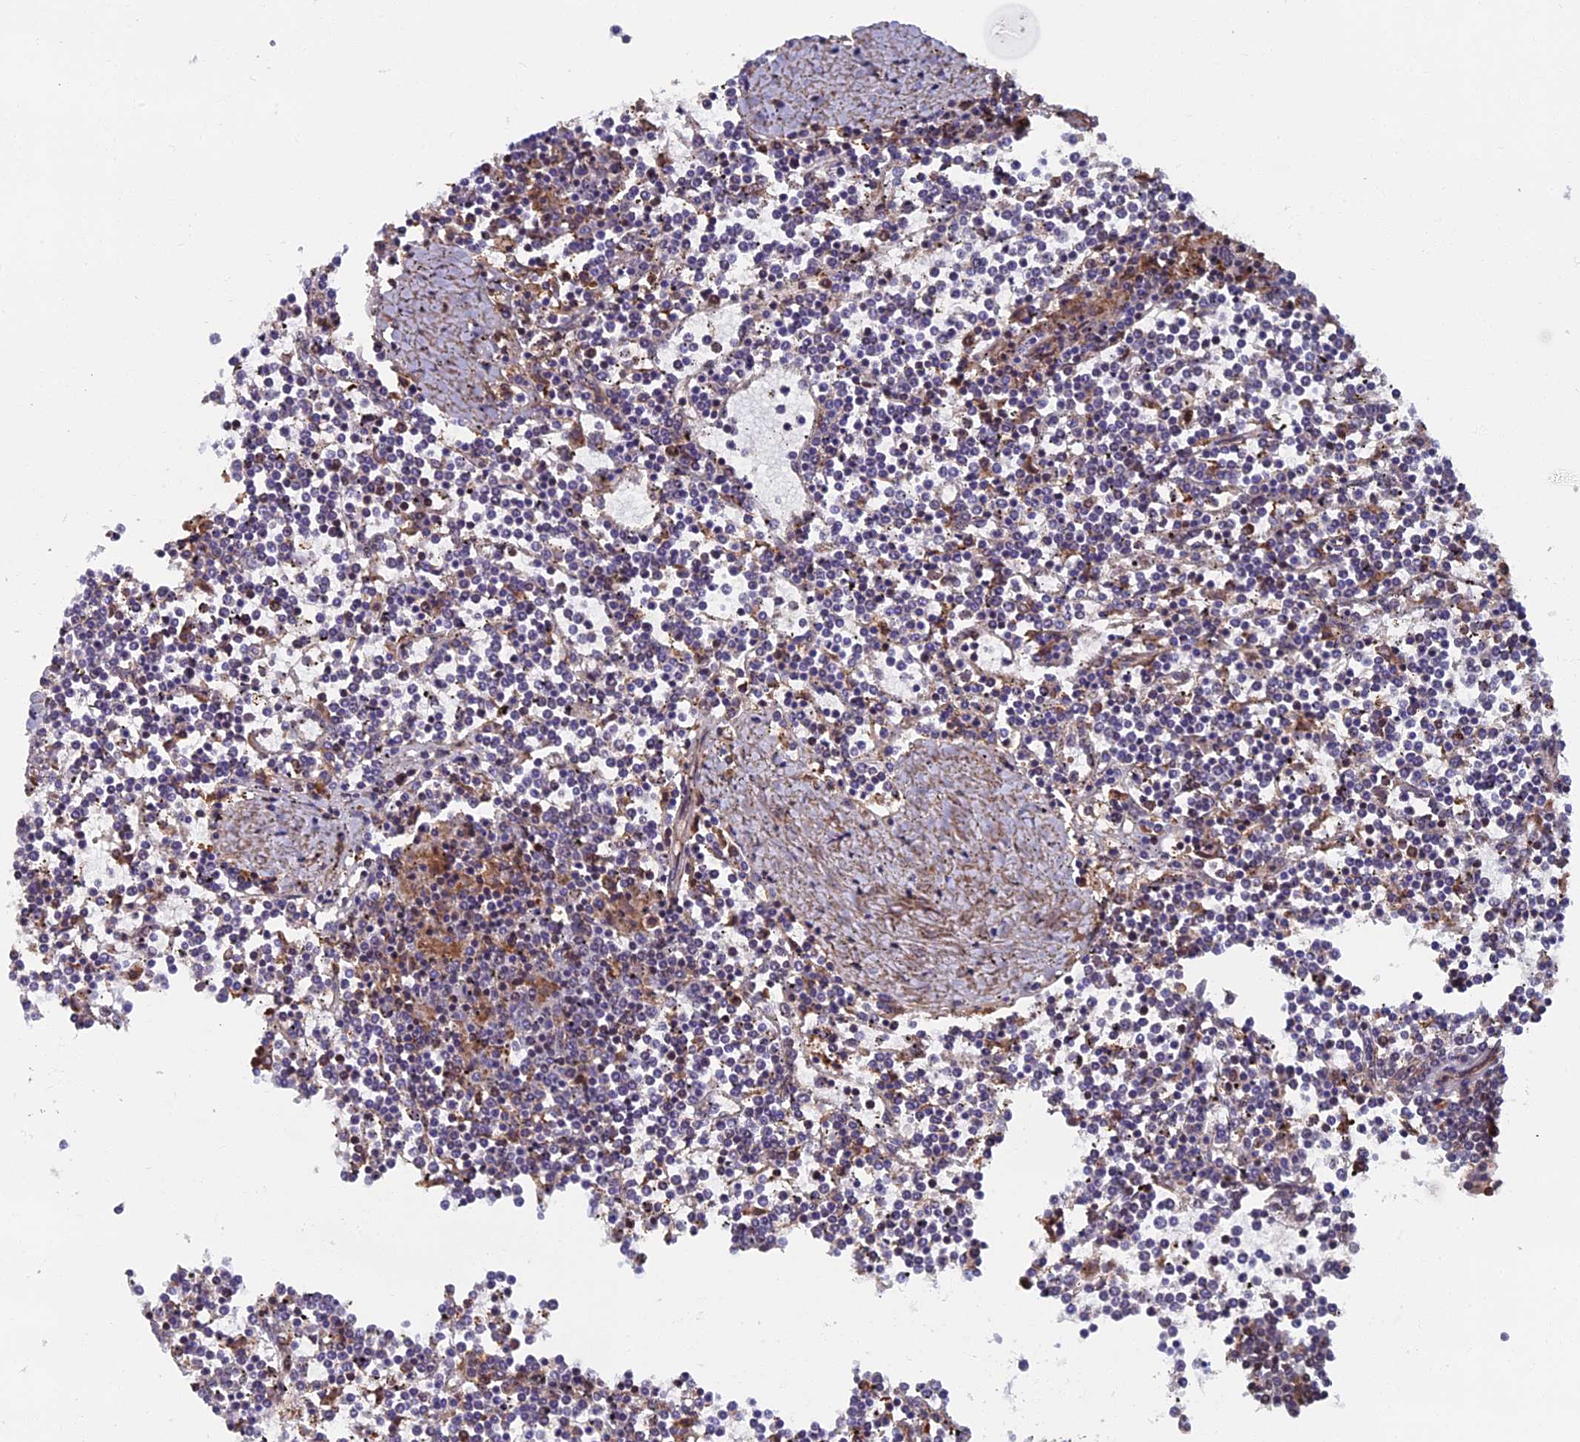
{"staining": {"intensity": "negative", "quantity": "none", "location": "none"}, "tissue": "lymphoma", "cell_type": "Tumor cells", "image_type": "cancer", "snomed": [{"axis": "morphology", "description": "Malignant lymphoma, non-Hodgkin's type, Low grade"}, {"axis": "topography", "description": "Spleen"}], "caption": "IHC of human lymphoma shows no expression in tumor cells. (DAB immunohistochemistry, high magnification).", "gene": "CTDP1", "patient": {"sex": "female", "age": 19}}